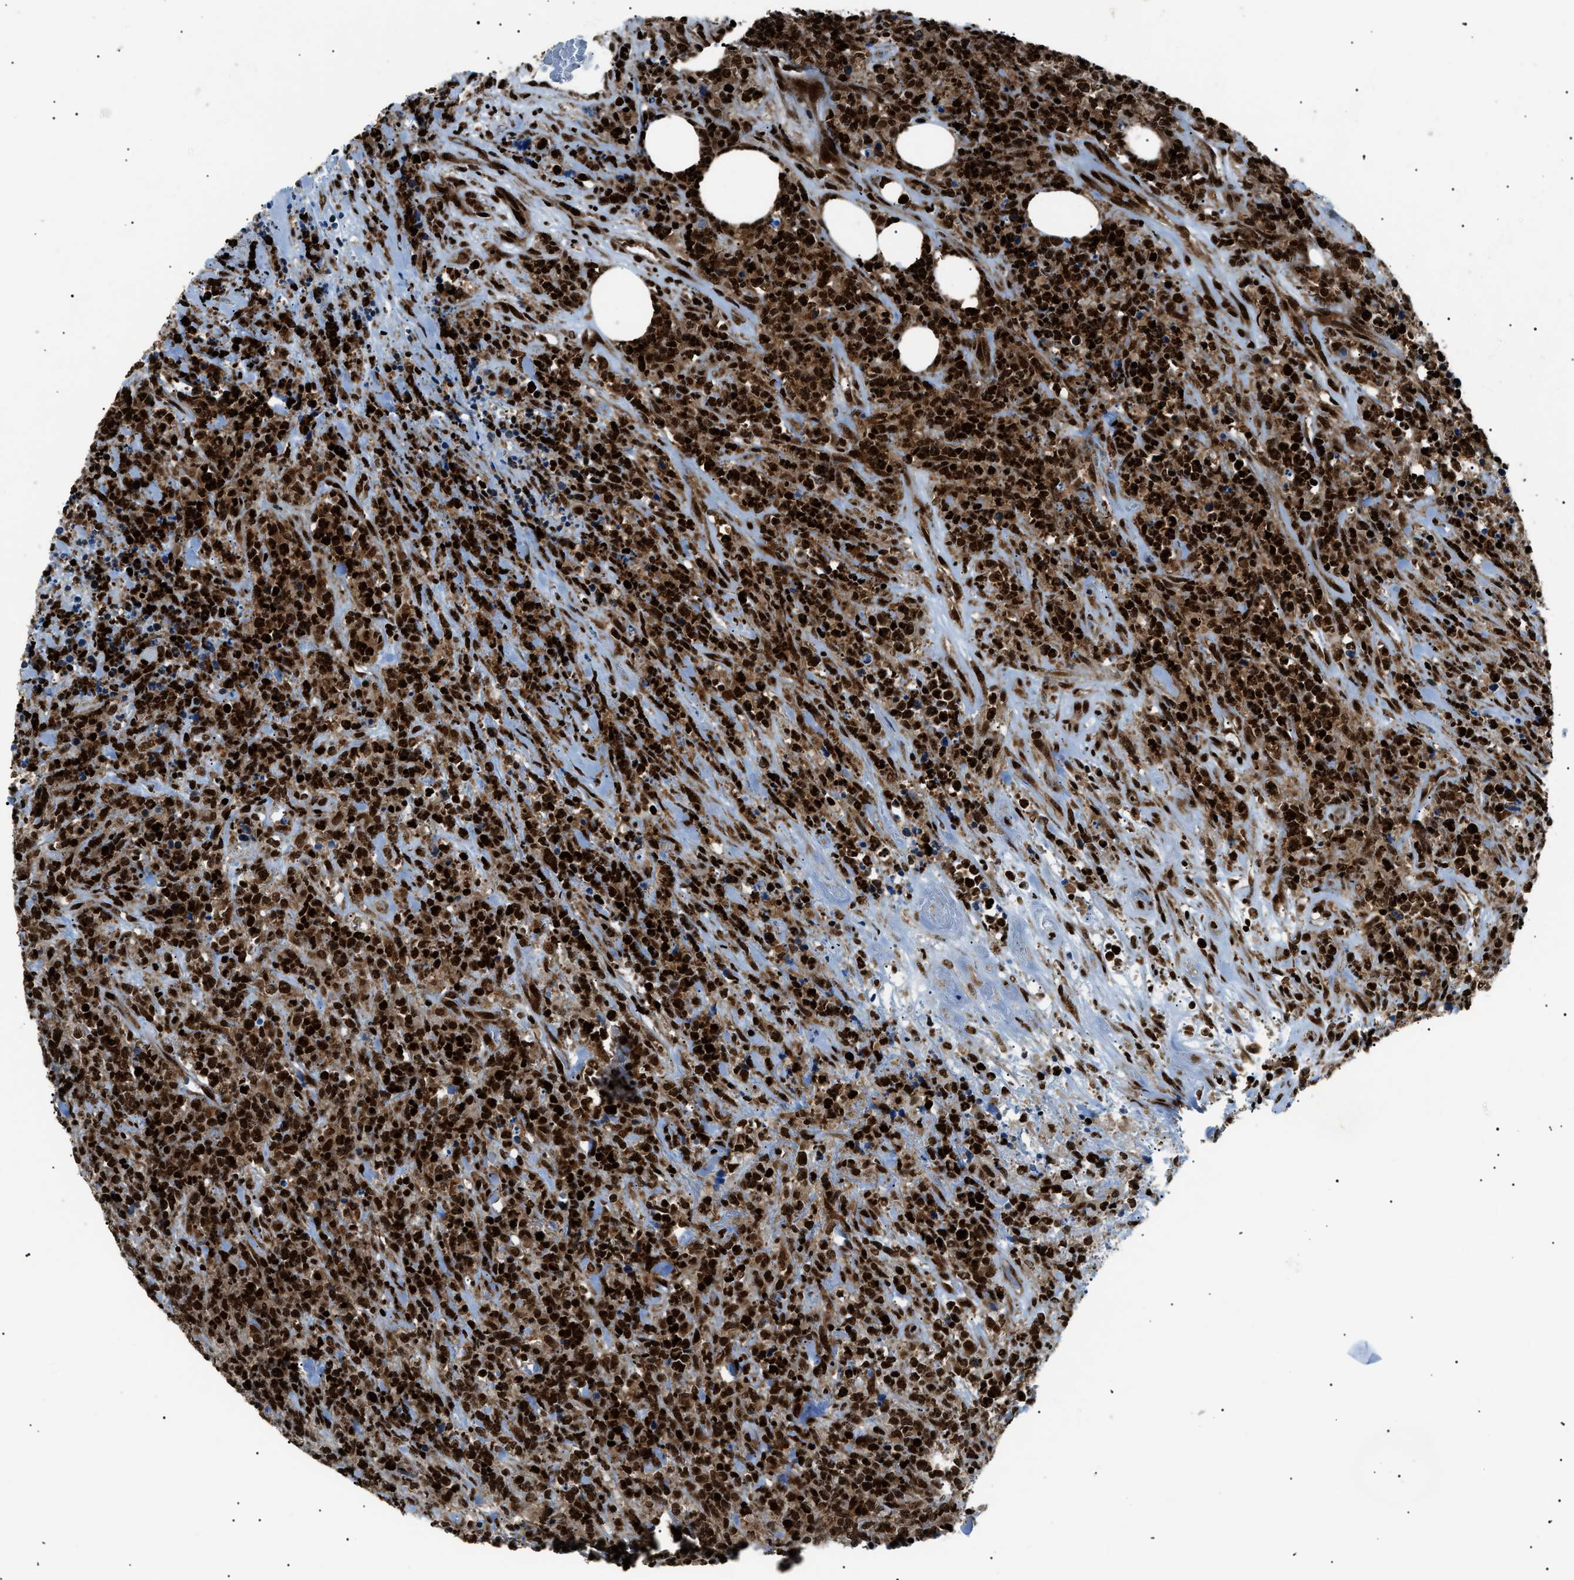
{"staining": {"intensity": "strong", "quantity": ">75%", "location": "nuclear"}, "tissue": "lymphoma", "cell_type": "Tumor cells", "image_type": "cancer", "snomed": [{"axis": "morphology", "description": "Malignant lymphoma, non-Hodgkin's type, High grade"}, {"axis": "topography", "description": "Soft tissue"}], "caption": "The immunohistochemical stain labels strong nuclear expression in tumor cells of lymphoma tissue.", "gene": "HNRNPK", "patient": {"sex": "male", "age": 18}}